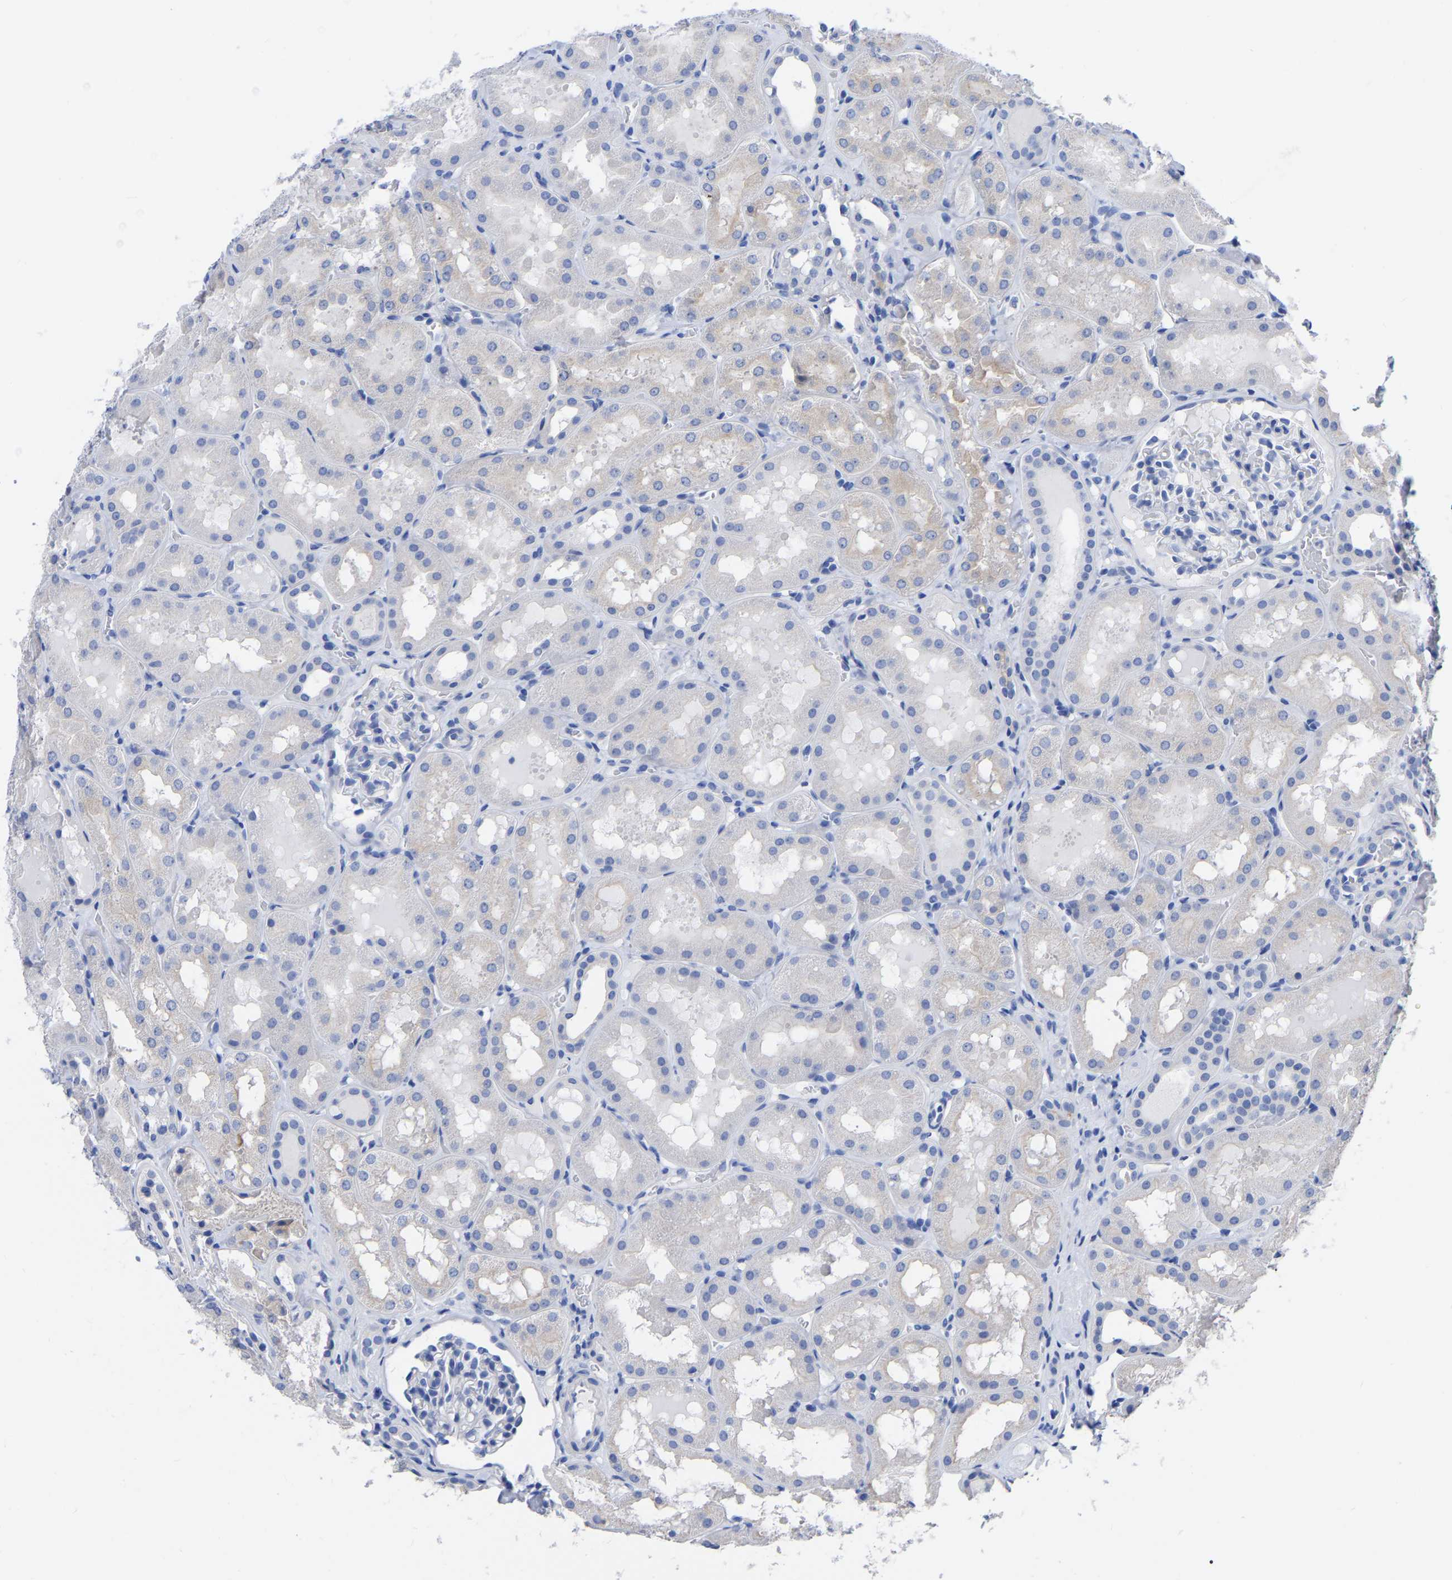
{"staining": {"intensity": "negative", "quantity": "none", "location": "none"}, "tissue": "kidney", "cell_type": "Cells in glomeruli", "image_type": "normal", "snomed": [{"axis": "morphology", "description": "Normal tissue, NOS"}, {"axis": "topography", "description": "Kidney"}, {"axis": "topography", "description": "Urinary bladder"}], "caption": "An IHC photomicrograph of unremarkable kidney is shown. There is no staining in cells in glomeruli of kidney. (Stains: DAB IHC with hematoxylin counter stain, Microscopy: brightfield microscopy at high magnification).", "gene": "ANXA13", "patient": {"sex": "male", "age": 16}}